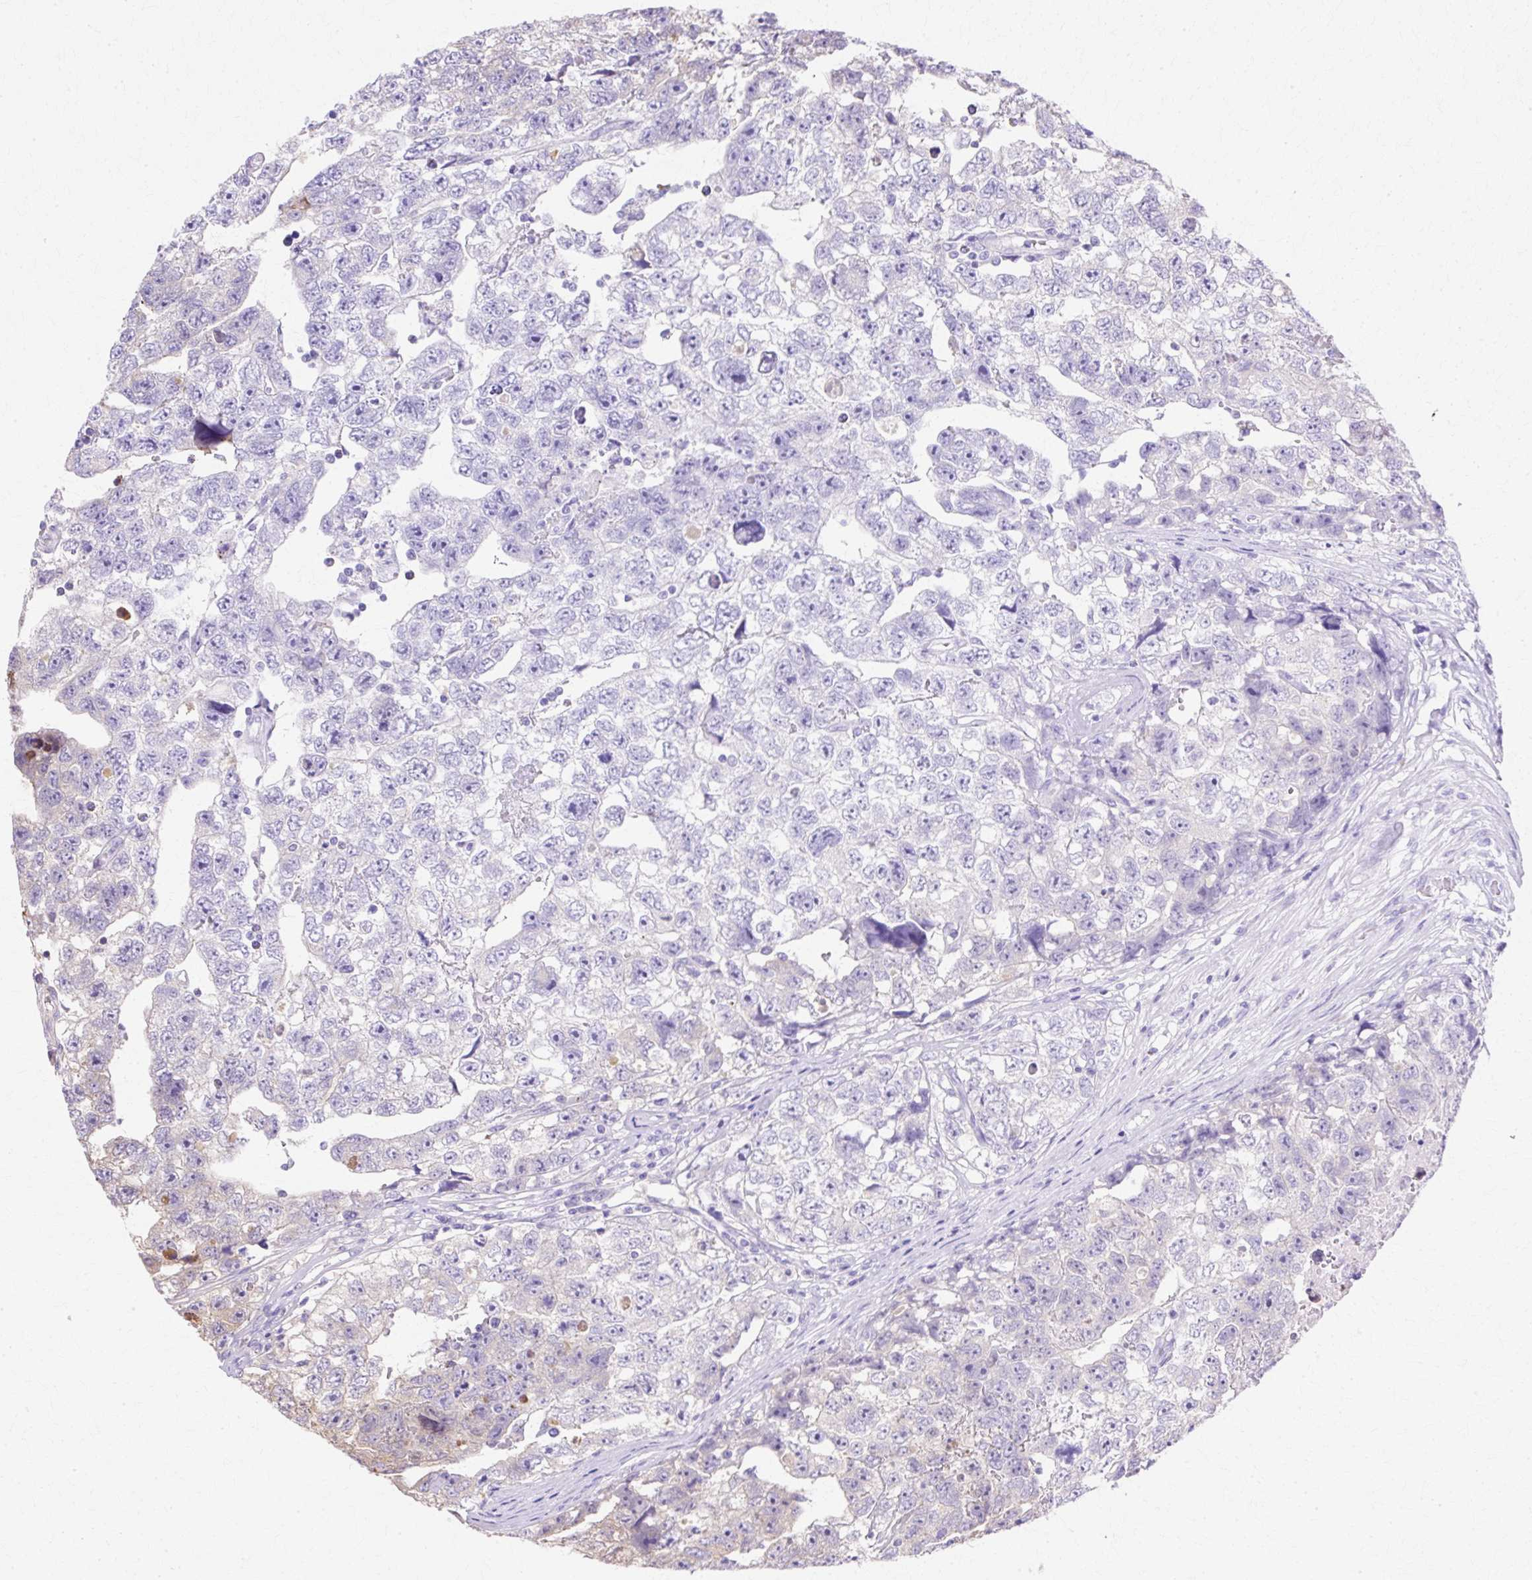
{"staining": {"intensity": "moderate", "quantity": "<25%", "location": "cytoplasmic/membranous"}, "tissue": "testis cancer", "cell_type": "Tumor cells", "image_type": "cancer", "snomed": [{"axis": "morphology", "description": "Carcinoma, Embryonal, NOS"}, {"axis": "topography", "description": "Testis"}], "caption": "A histopathology image of testis cancer (embryonal carcinoma) stained for a protein demonstrates moderate cytoplasmic/membranous brown staining in tumor cells. (IHC, brightfield microscopy, high magnification).", "gene": "COPB1", "patient": {"sex": "male", "age": 22}}